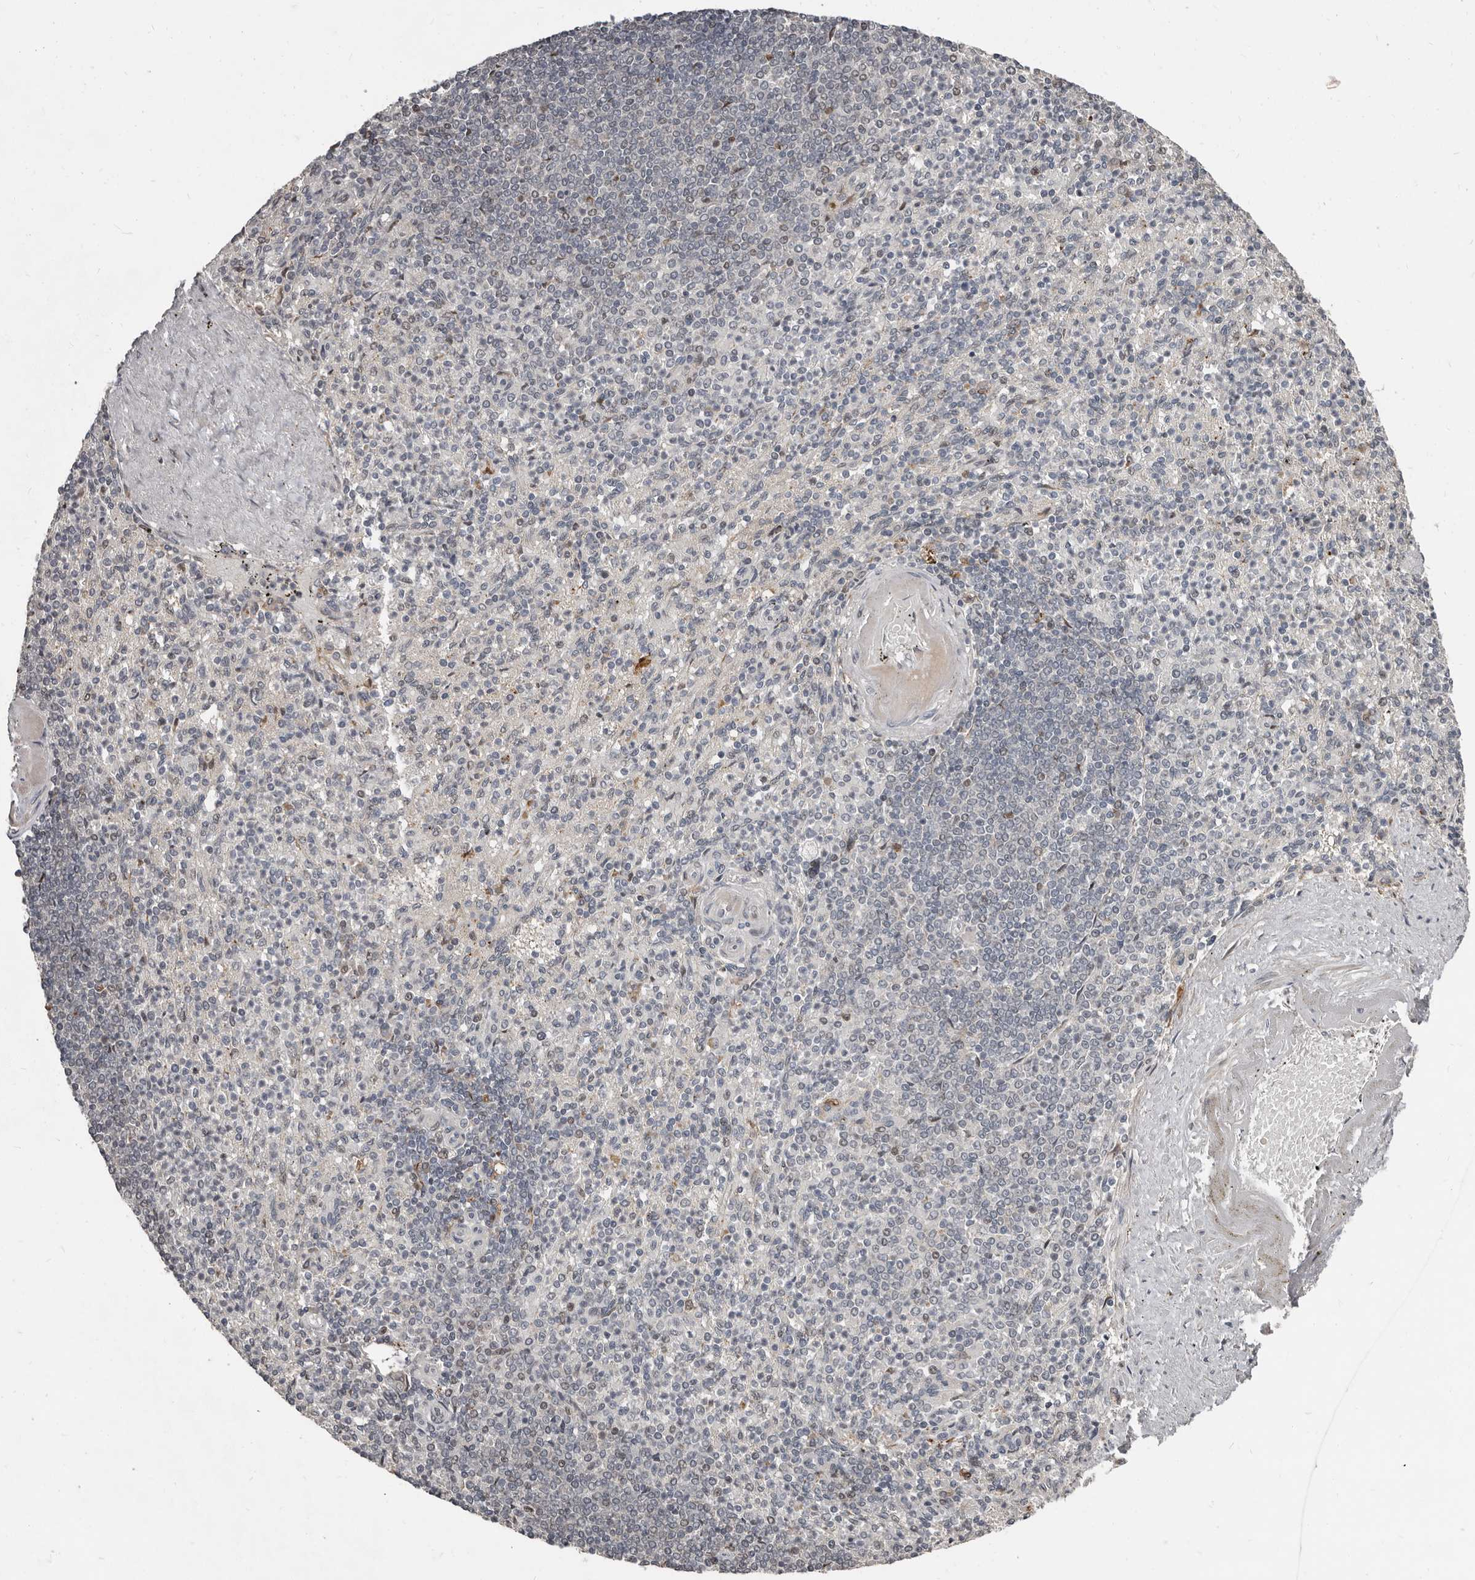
{"staining": {"intensity": "weak", "quantity": "<25%", "location": "cytoplasmic/membranous"}, "tissue": "spleen", "cell_type": "Cells in red pulp", "image_type": "normal", "snomed": [{"axis": "morphology", "description": "Normal tissue, NOS"}, {"axis": "topography", "description": "Spleen"}], "caption": "IHC micrograph of unremarkable spleen stained for a protein (brown), which exhibits no staining in cells in red pulp.", "gene": "APOL6", "patient": {"sex": "female", "age": 74}}